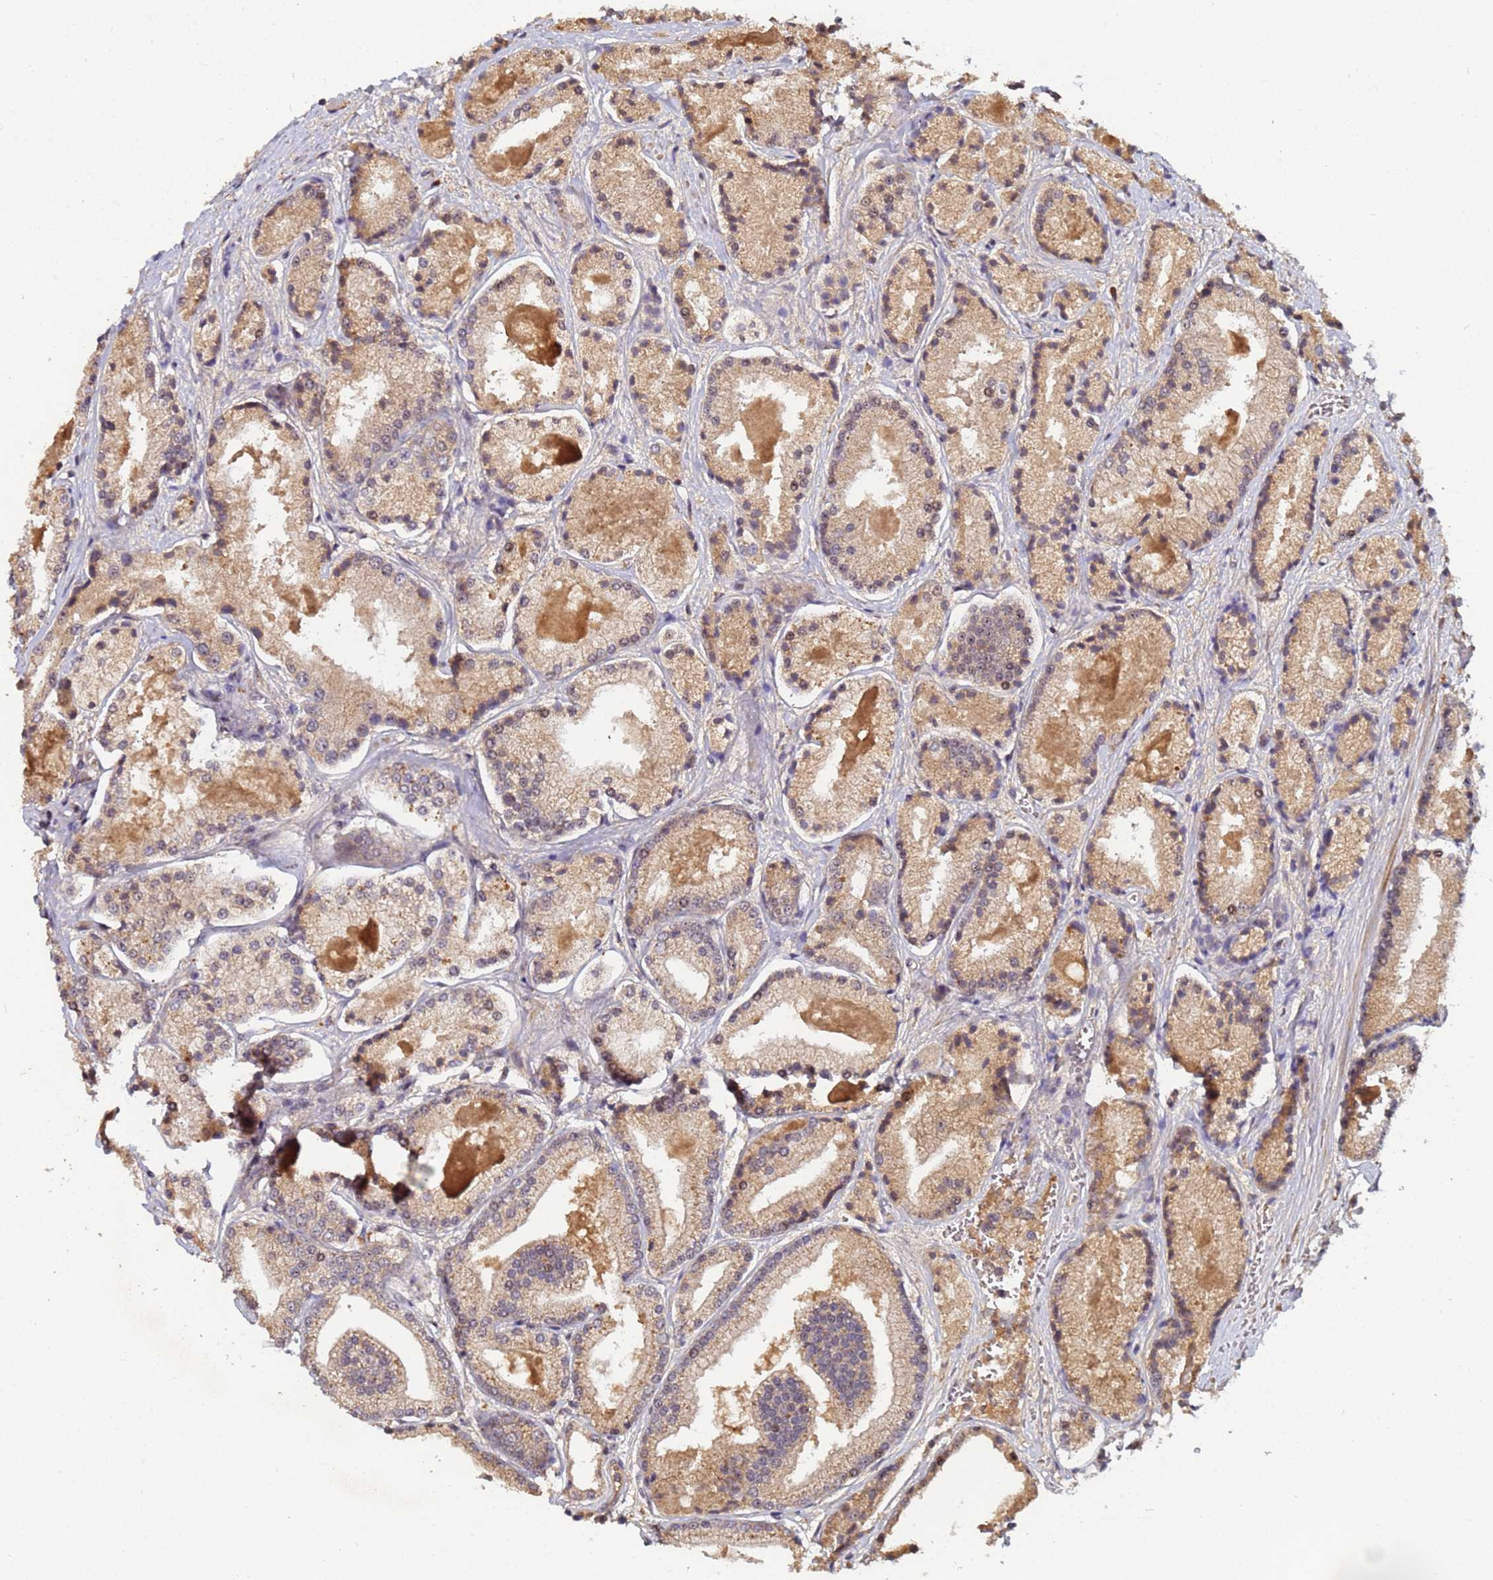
{"staining": {"intensity": "moderate", "quantity": ">75%", "location": "cytoplasmic/membranous,nuclear"}, "tissue": "prostate cancer", "cell_type": "Tumor cells", "image_type": "cancer", "snomed": [{"axis": "morphology", "description": "Adenocarcinoma, High grade"}, {"axis": "topography", "description": "Prostate"}], "caption": "This is an image of IHC staining of high-grade adenocarcinoma (prostate), which shows moderate positivity in the cytoplasmic/membranous and nuclear of tumor cells.", "gene": "OSER1", "patient": {"sex": "male", "age": 67}}